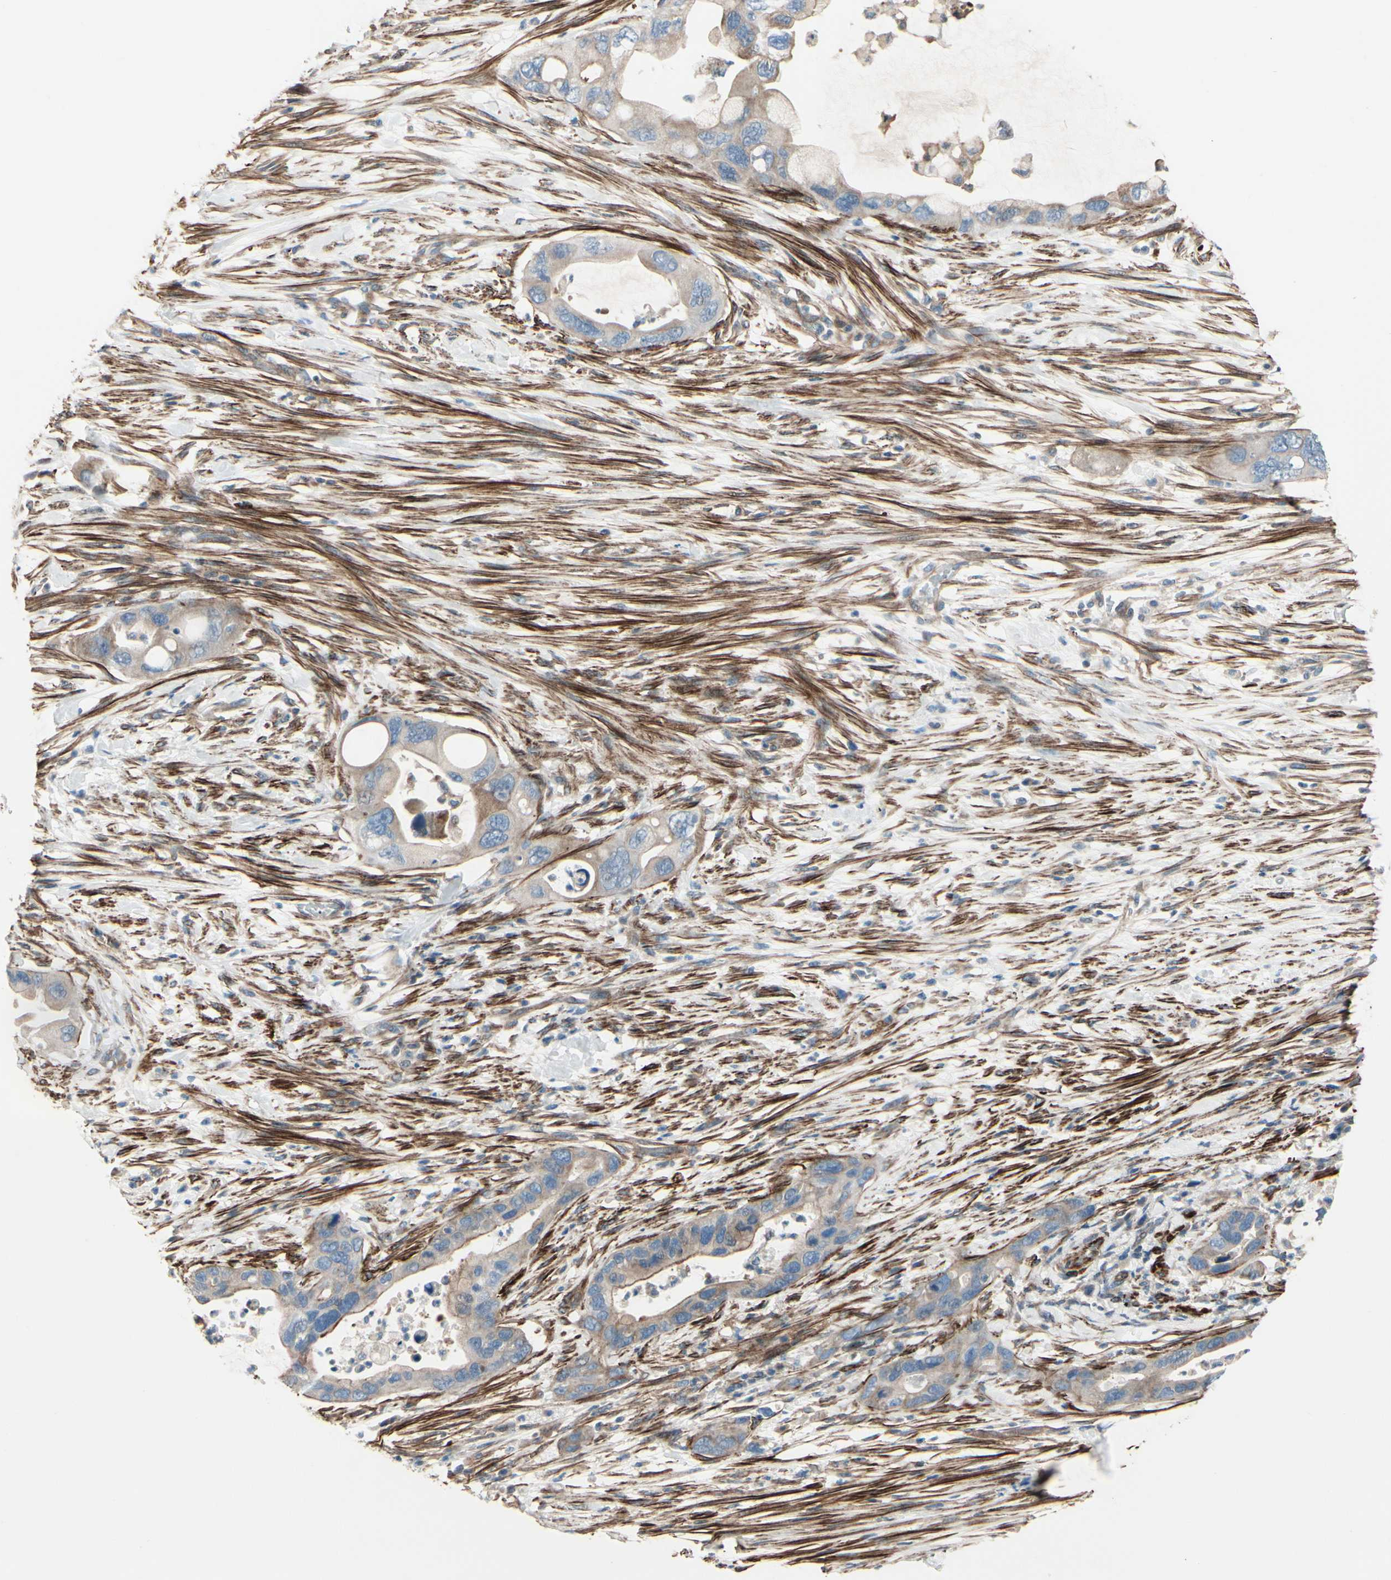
{"staining": {"intensity": "weak", "quantity": ">75%", "location": "cytoplasmic/membranous"}, "tissue": "pancreatic cancer", "cell_type": "Tumor cells", "image_type": "cancer", "snomed": [{"axis": "morphology", "description": "Adenocarcinoma, NOS"}, {"axis": "topography", "description": "Pancreas"}], "caption": "DAB immunohistochemical staining of pancreatic adenocarcinoma exhibits weak cytoplasmic/membranous protein positivity in approximately >75% of tumor cells. (Stains: DAB in brown, nuclei in blue, Microscopy: brightfield microscopy at high magnification).", "gene": "TPM1", "patient": {"sex": "female", "age": 71}}